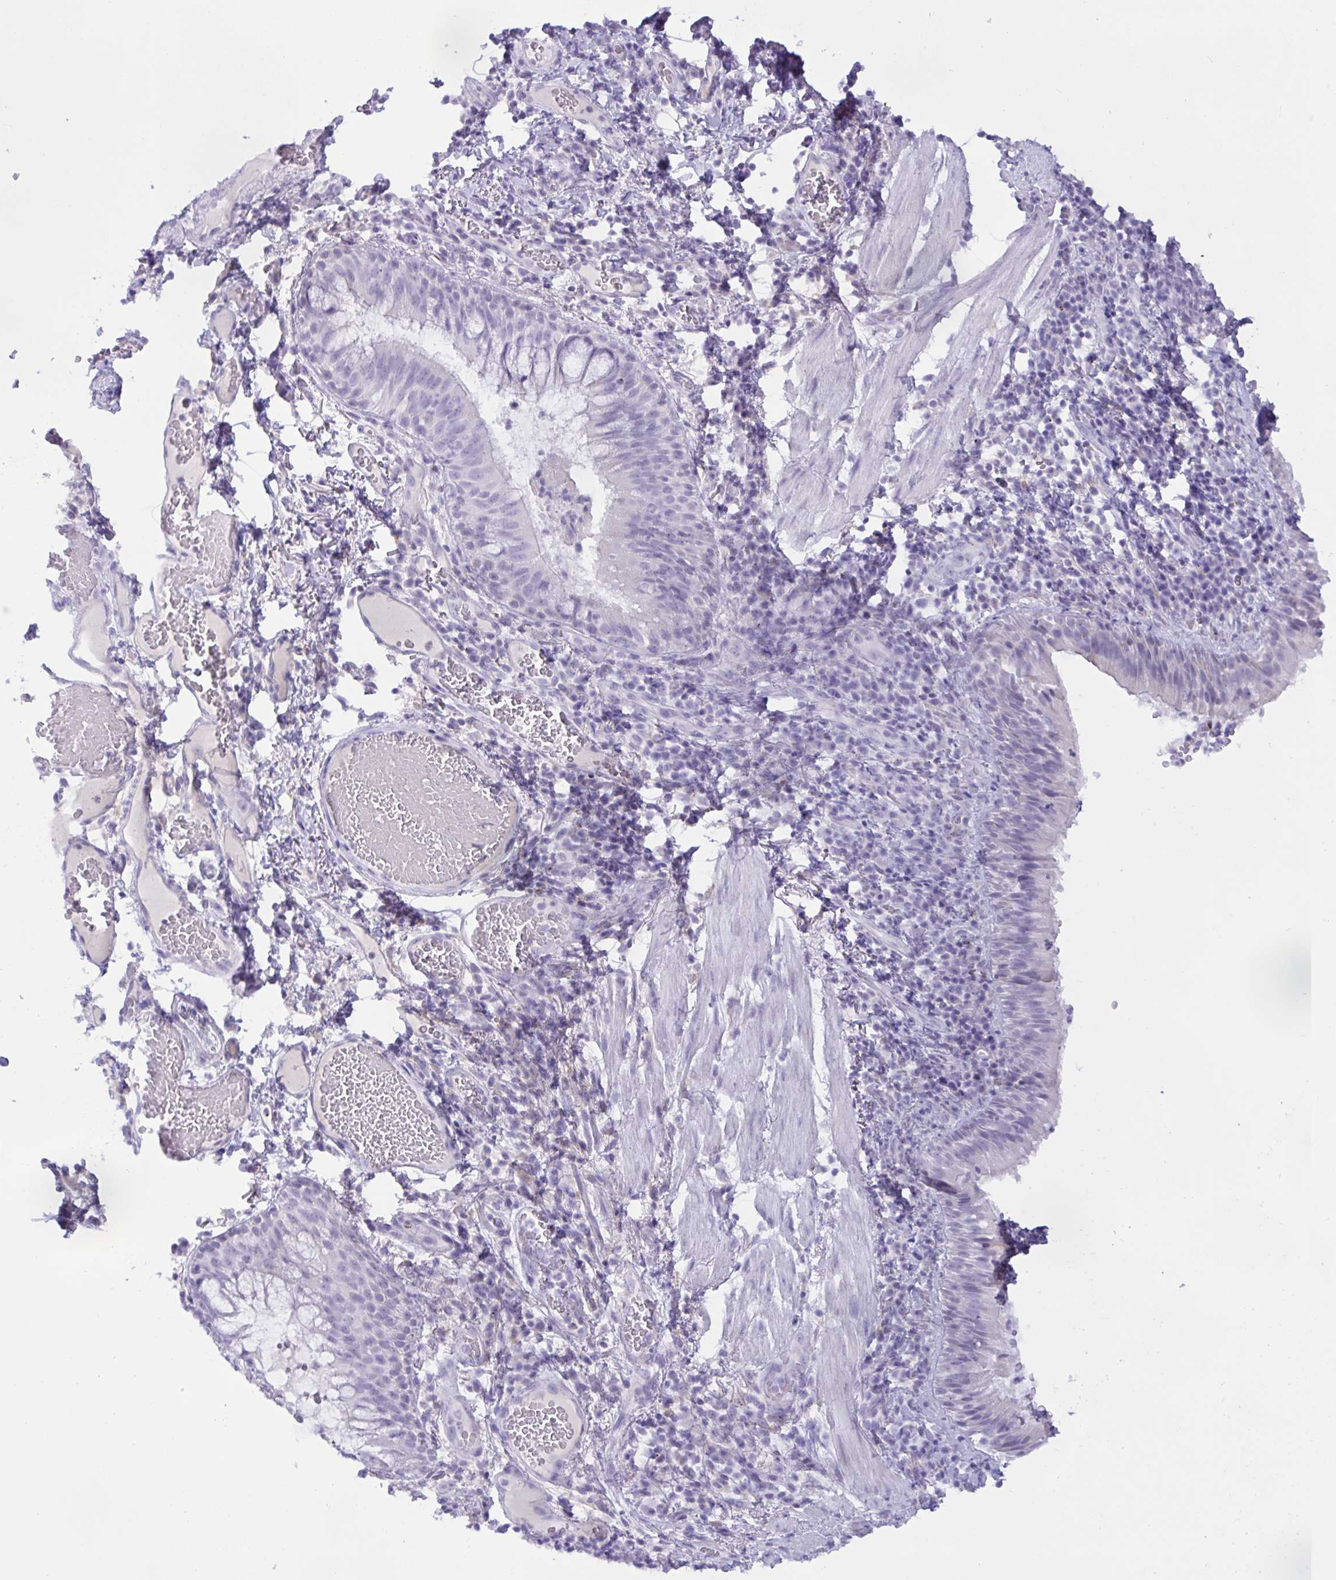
{"staining": {"intensity": "negative", "quantity": "none", "location": "none"}, "tissue": "bronchus", "cell_type": "Respiratory epithelial cells", "image_type": "normal", "snomed": [{"axis": "morphology", "description": "Normal tissue, NOS"}, {"axis": "topography", "description": "Lymph node"}, {"axis": "topography", "description": "Bronchus"}], "caption": "DAB (3,3'-diaminobenzidine) immunohistochemical staining of normal bronchus exhibits no significant positivity in respiratory epithelial cells.", "gene": "SREBF1", "patient": {"sex": "male", "age": 56}}